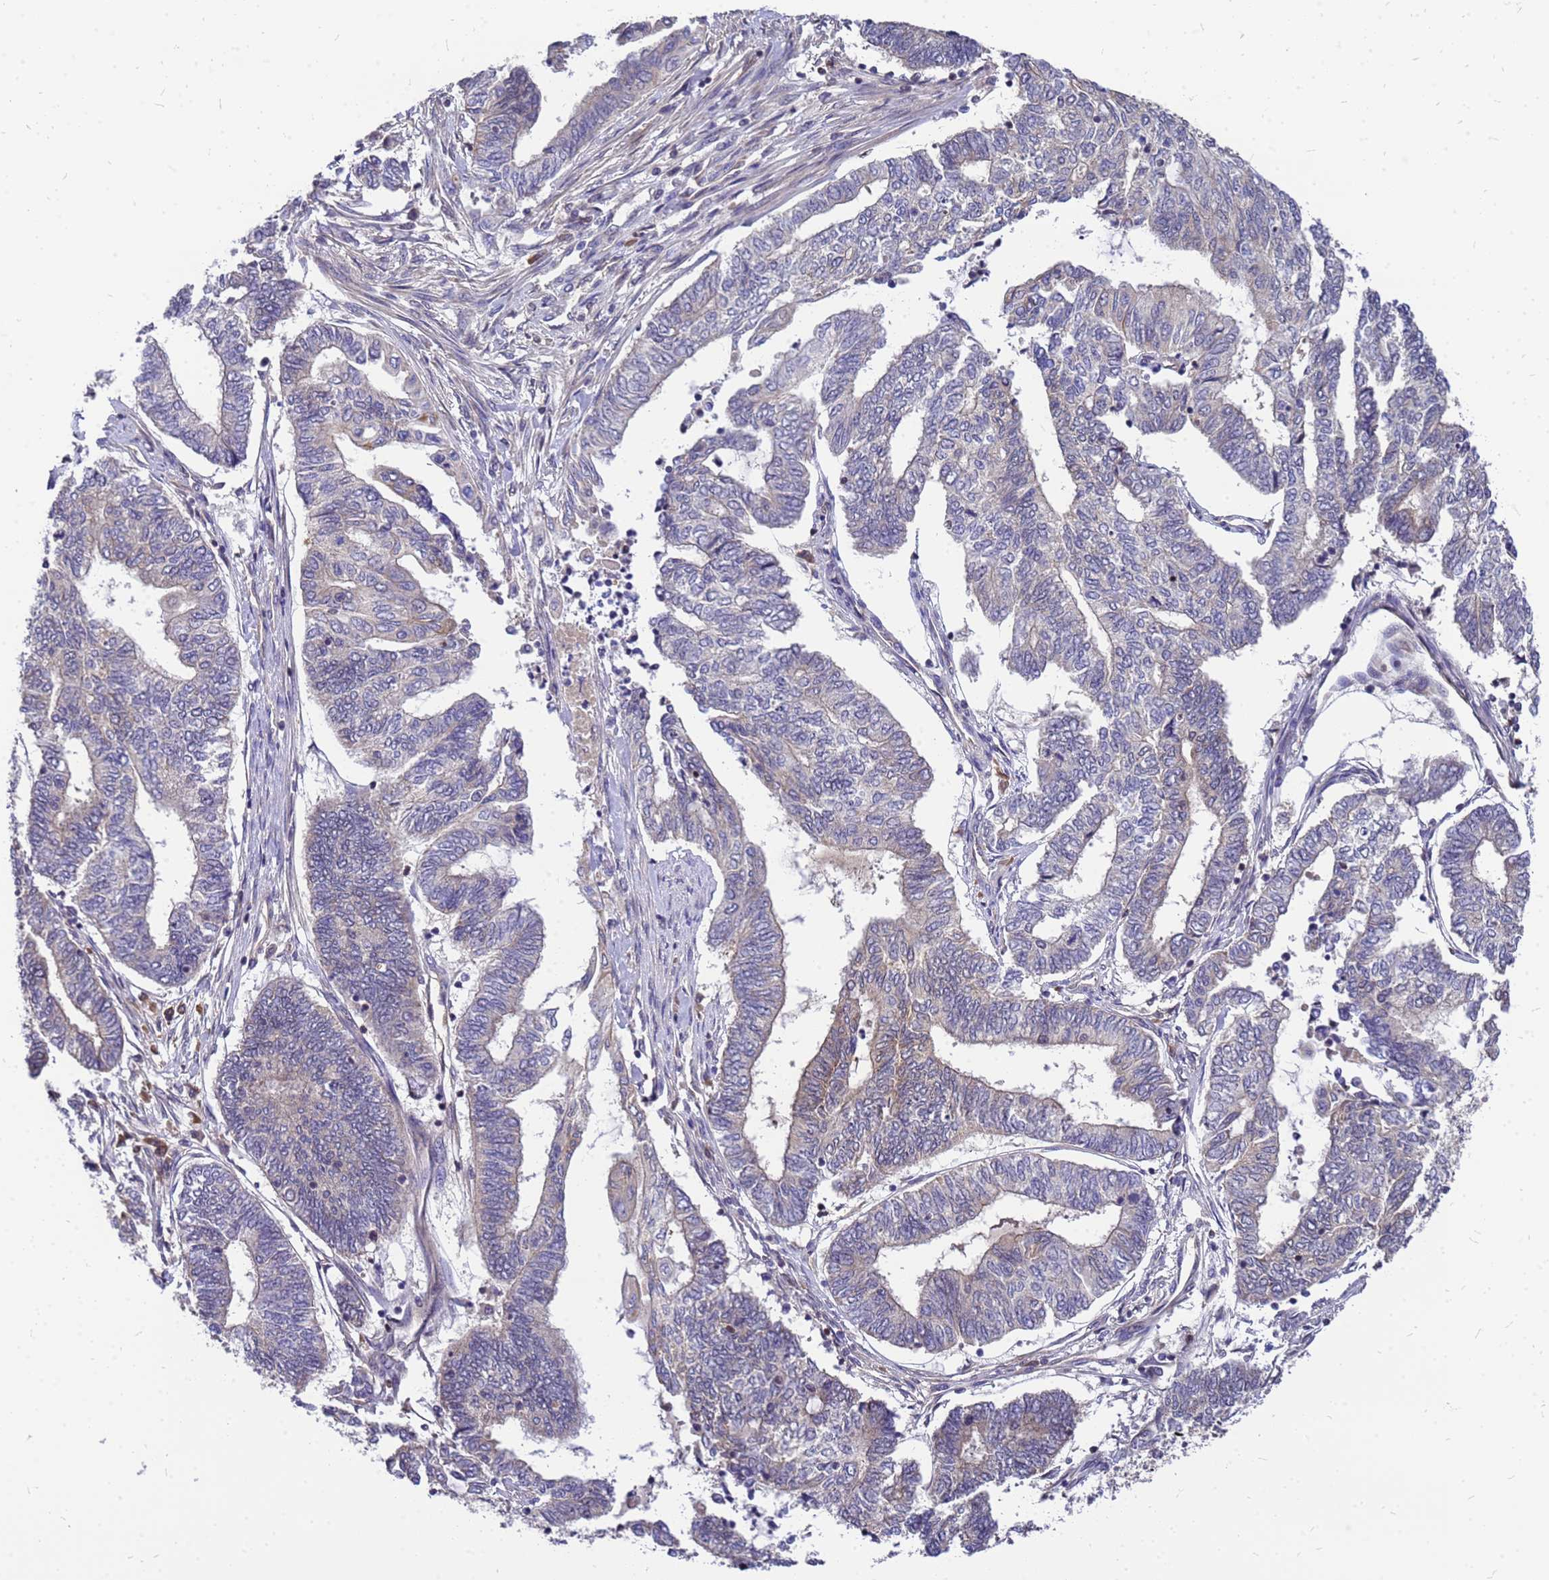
{"staining": {"intensity": "negative", "quantity": "none", "location": "none"}, "tissue": "endometrial cancer", "cell_type": "Tumor cells", "image_type": "cancer", "snomed": [{"axis": "morphology", "description": "Adenocarcinoma, NOS"}, {"axis": "topography", "description": "Uterus"}, {"axis": "topography", "description": "Endometrium"}], "caption": "Protein analysis of endometrial cancer shows no significant staining in tumor cells. The staining is performed using DAB (3,3'-diaminobenzidine) brown chromogen with nuclei counter-stained in using hematoxylin.", "gene": "CMC4", "patient": {"sex": "female", "age": 70}}